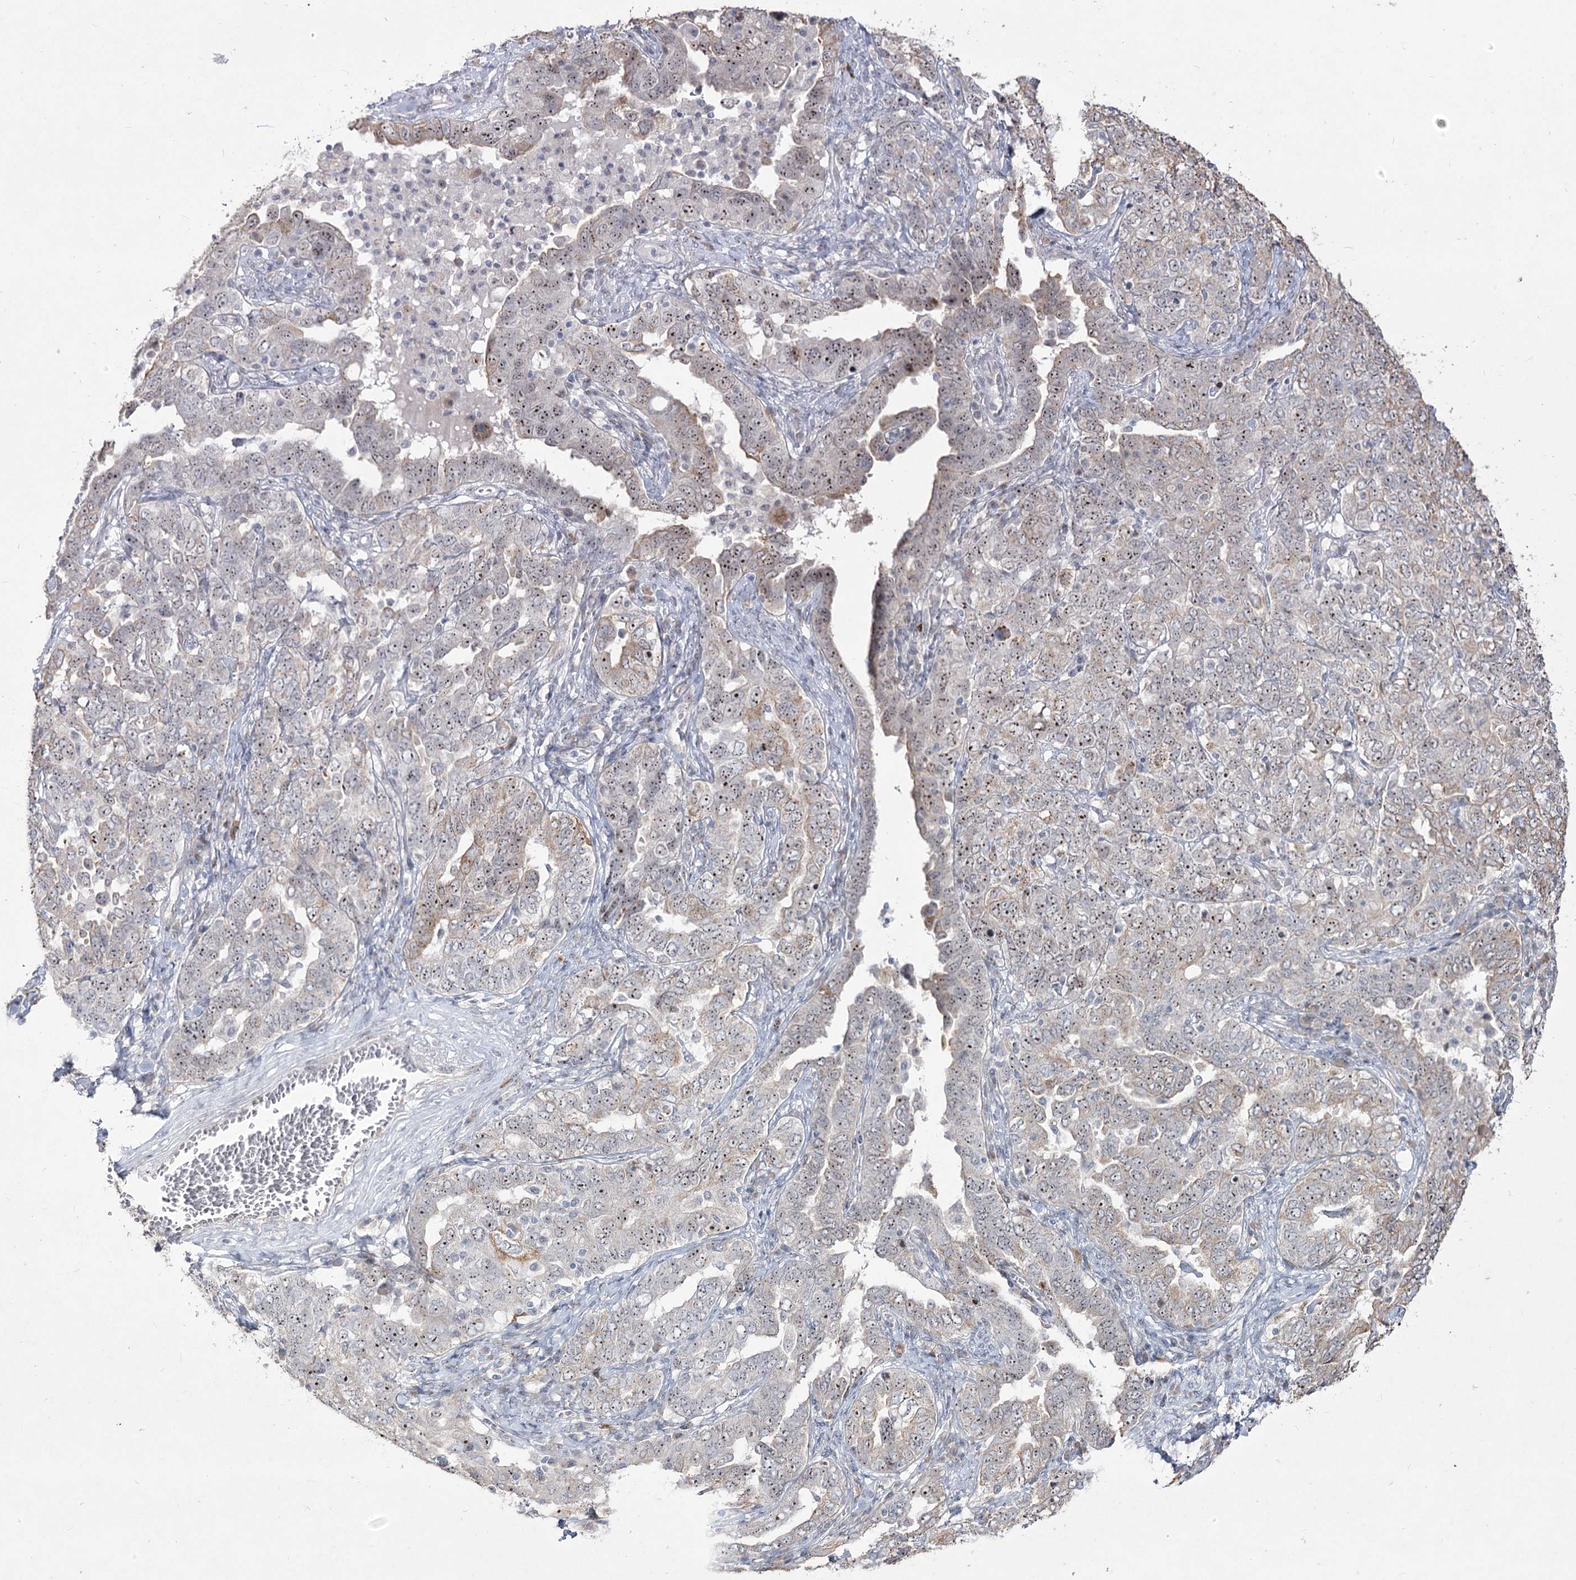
{"staining": {"intensity": "moderate", "quantity": ">75%", "location": "nuclear"}, "tissue": "ovarian cancer", "cell_type": "Tumor cells", "image_type": "cancer", "snomed": [{"axis": "morphology", "description": "Carcinoma, endometroid"}, {"axis": "topography", "description": "Ovary"}], "caption": "This image shows immunohistochemistry (IHC) staining of ovarian endometroid carcinoma, with medium moderate nuclear positivity in about >75% of tumor cells.", "gene": "DDX50", "patient": {"sex": "female", "age": 62}}